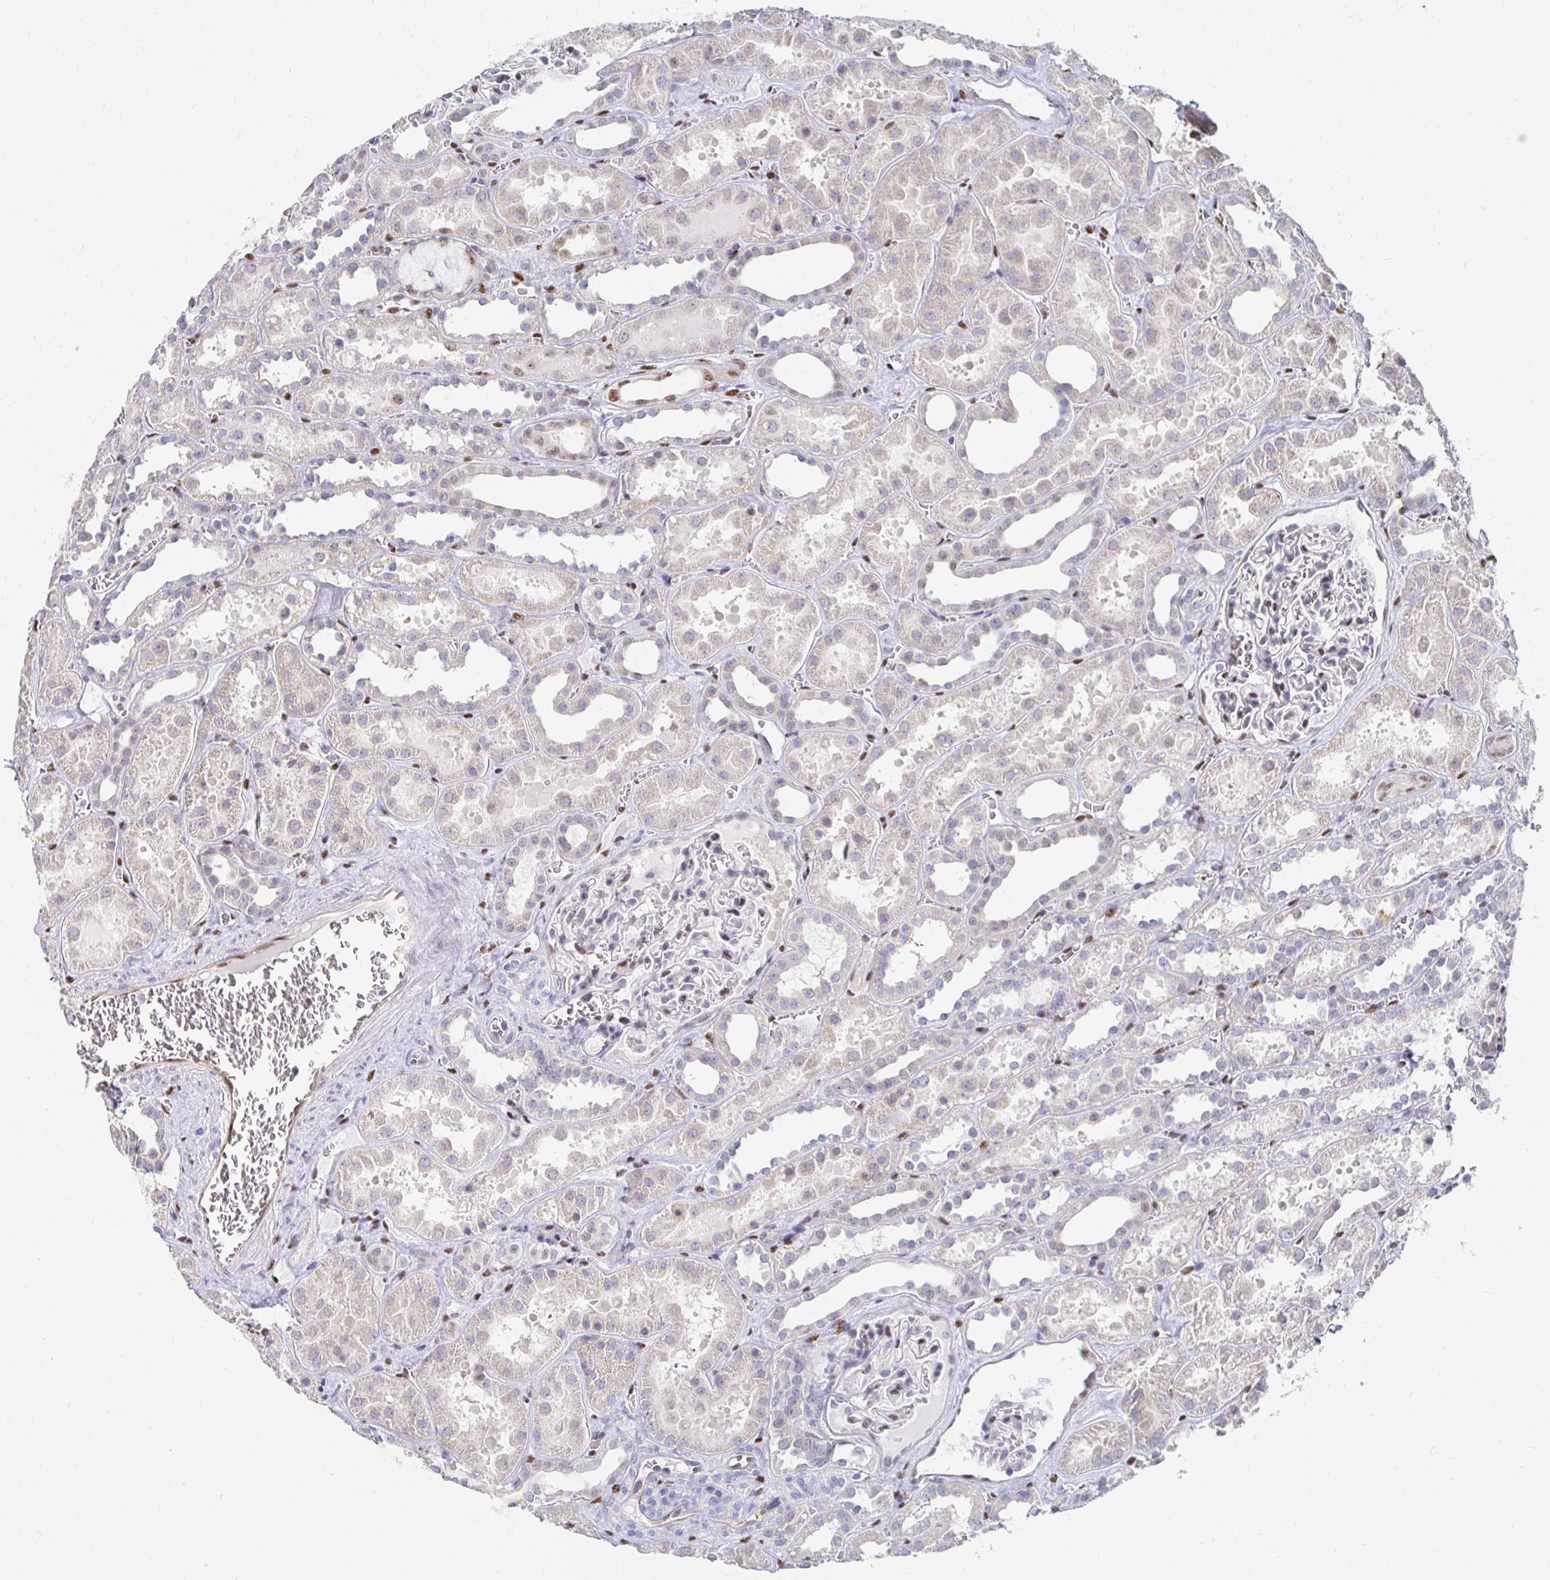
{"staining": {"intensity": "moderate", "quantity": "<25%", "location": "nuclear"}, "tissue": "kidney", "cell_type": "Cells in glomeruli", "image_type": "normal", "snomed": [{"axis": "morphology", "description": "Normal tissue, NOS"}, {"axis": "topography", "description": "Kidney"}], "caption": "Kidney stained for a protein (brown) displays moderate nuclear positive expression in approximately <25% of cells in glomeruli.", "gene": "CLIC3", "patient": {"sex": "female", "age": 41}}